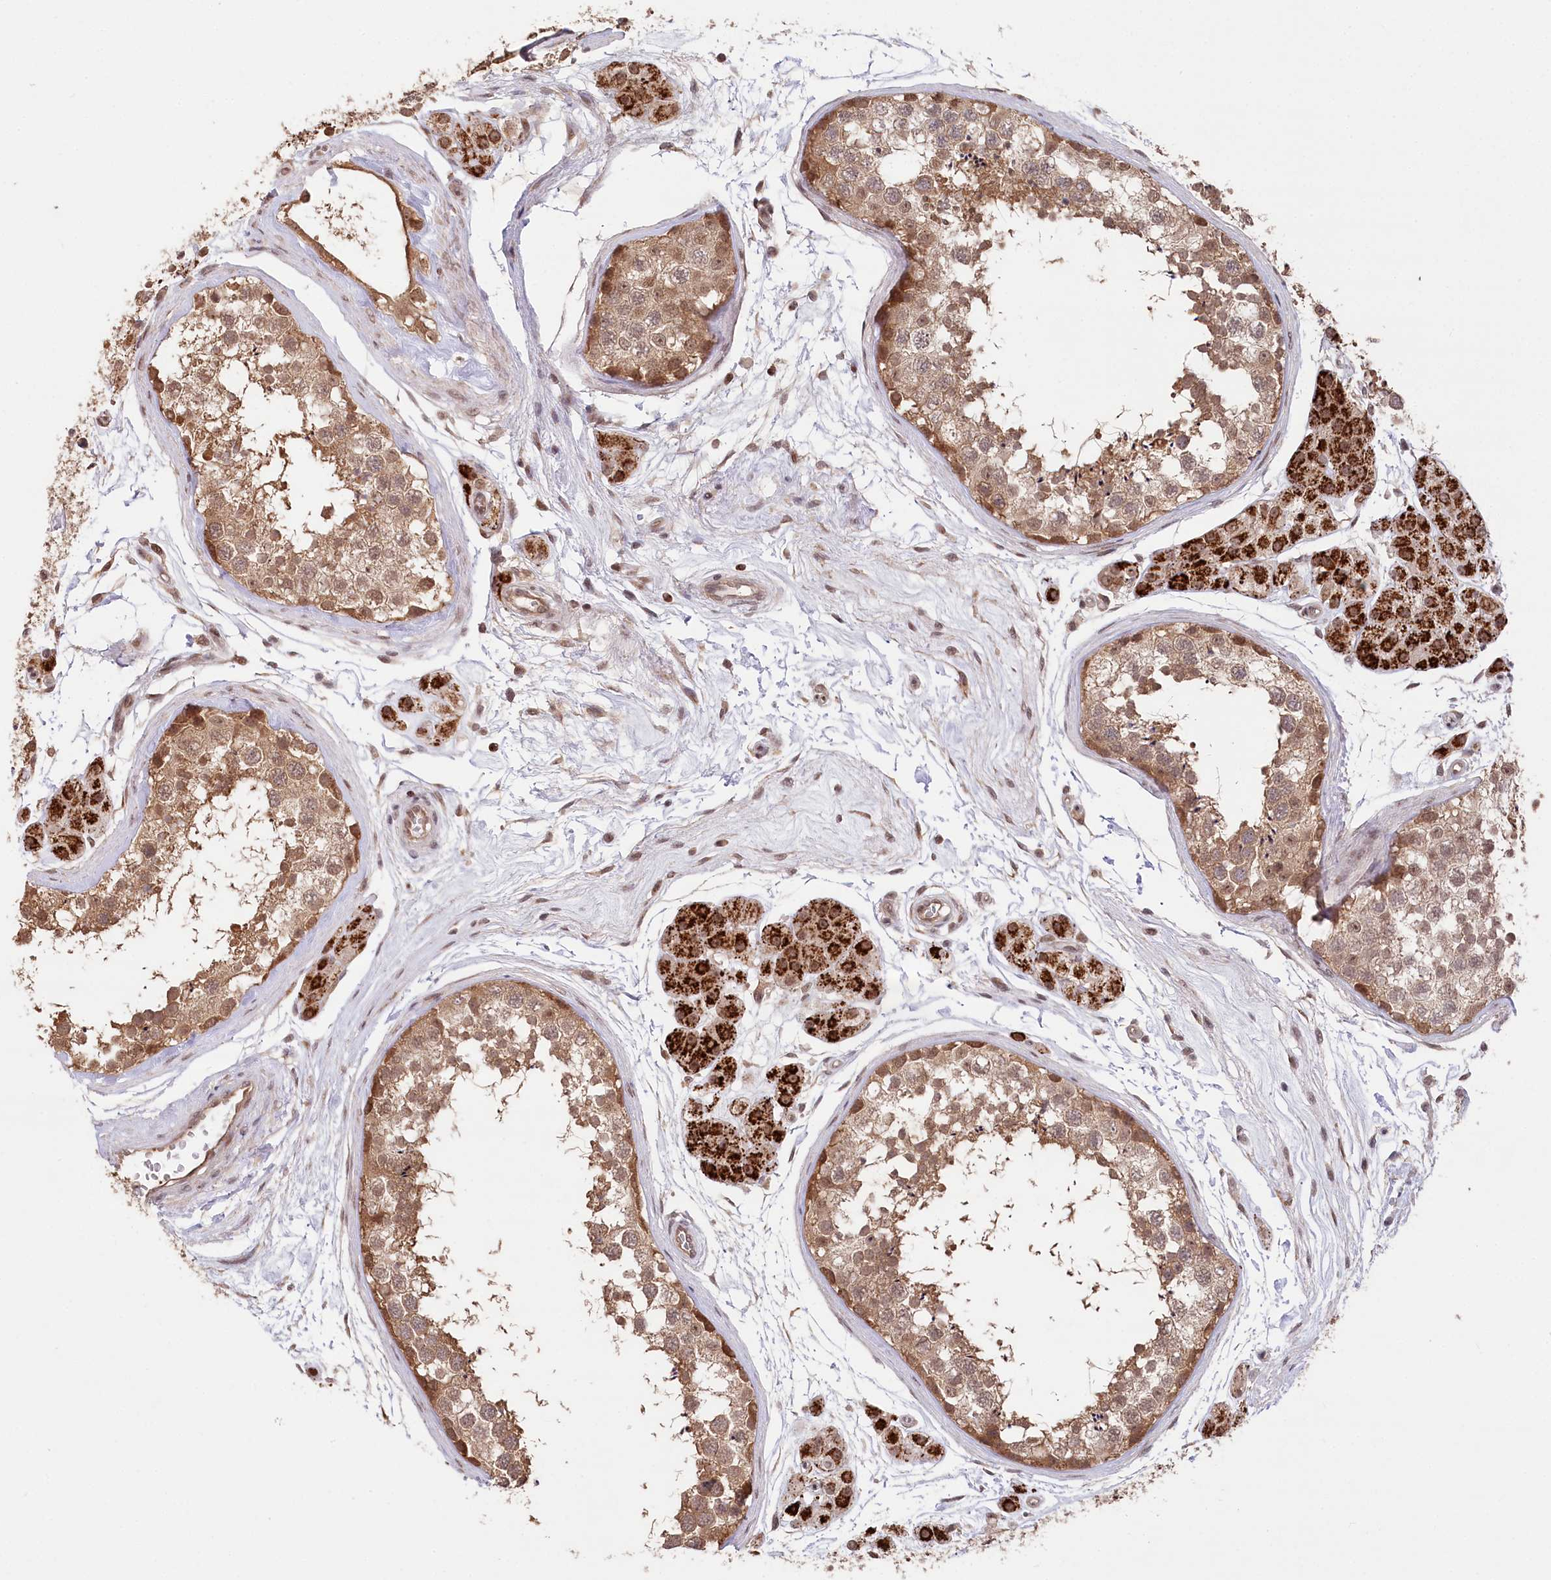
{"staining": {"intensity": "moderate", "quantity": ">75%", "location": "cytoplasmic/membranous,nuclear"}, "tissue": "testis", "cell_type": "Cells in seminiferous ducts", "image_type": "normal", "snomed": [{"axis": "morphology", "description": "Normal tissue, NOS"}, {"axis": "topography", "description": "Testis"}], "caption": "The micrograph displays a brown stain indicating the presence of a protein in the cytoplasmic/membranous,nuclear of cells in seminiferous ducts in testis. The staining is performed using DAB brown chromogen to label protein expression. The nuclei are counter-stained blue using hematoxylin.", "gene": "CCSER2", "patient": {"sex": "male", "age": 56}}